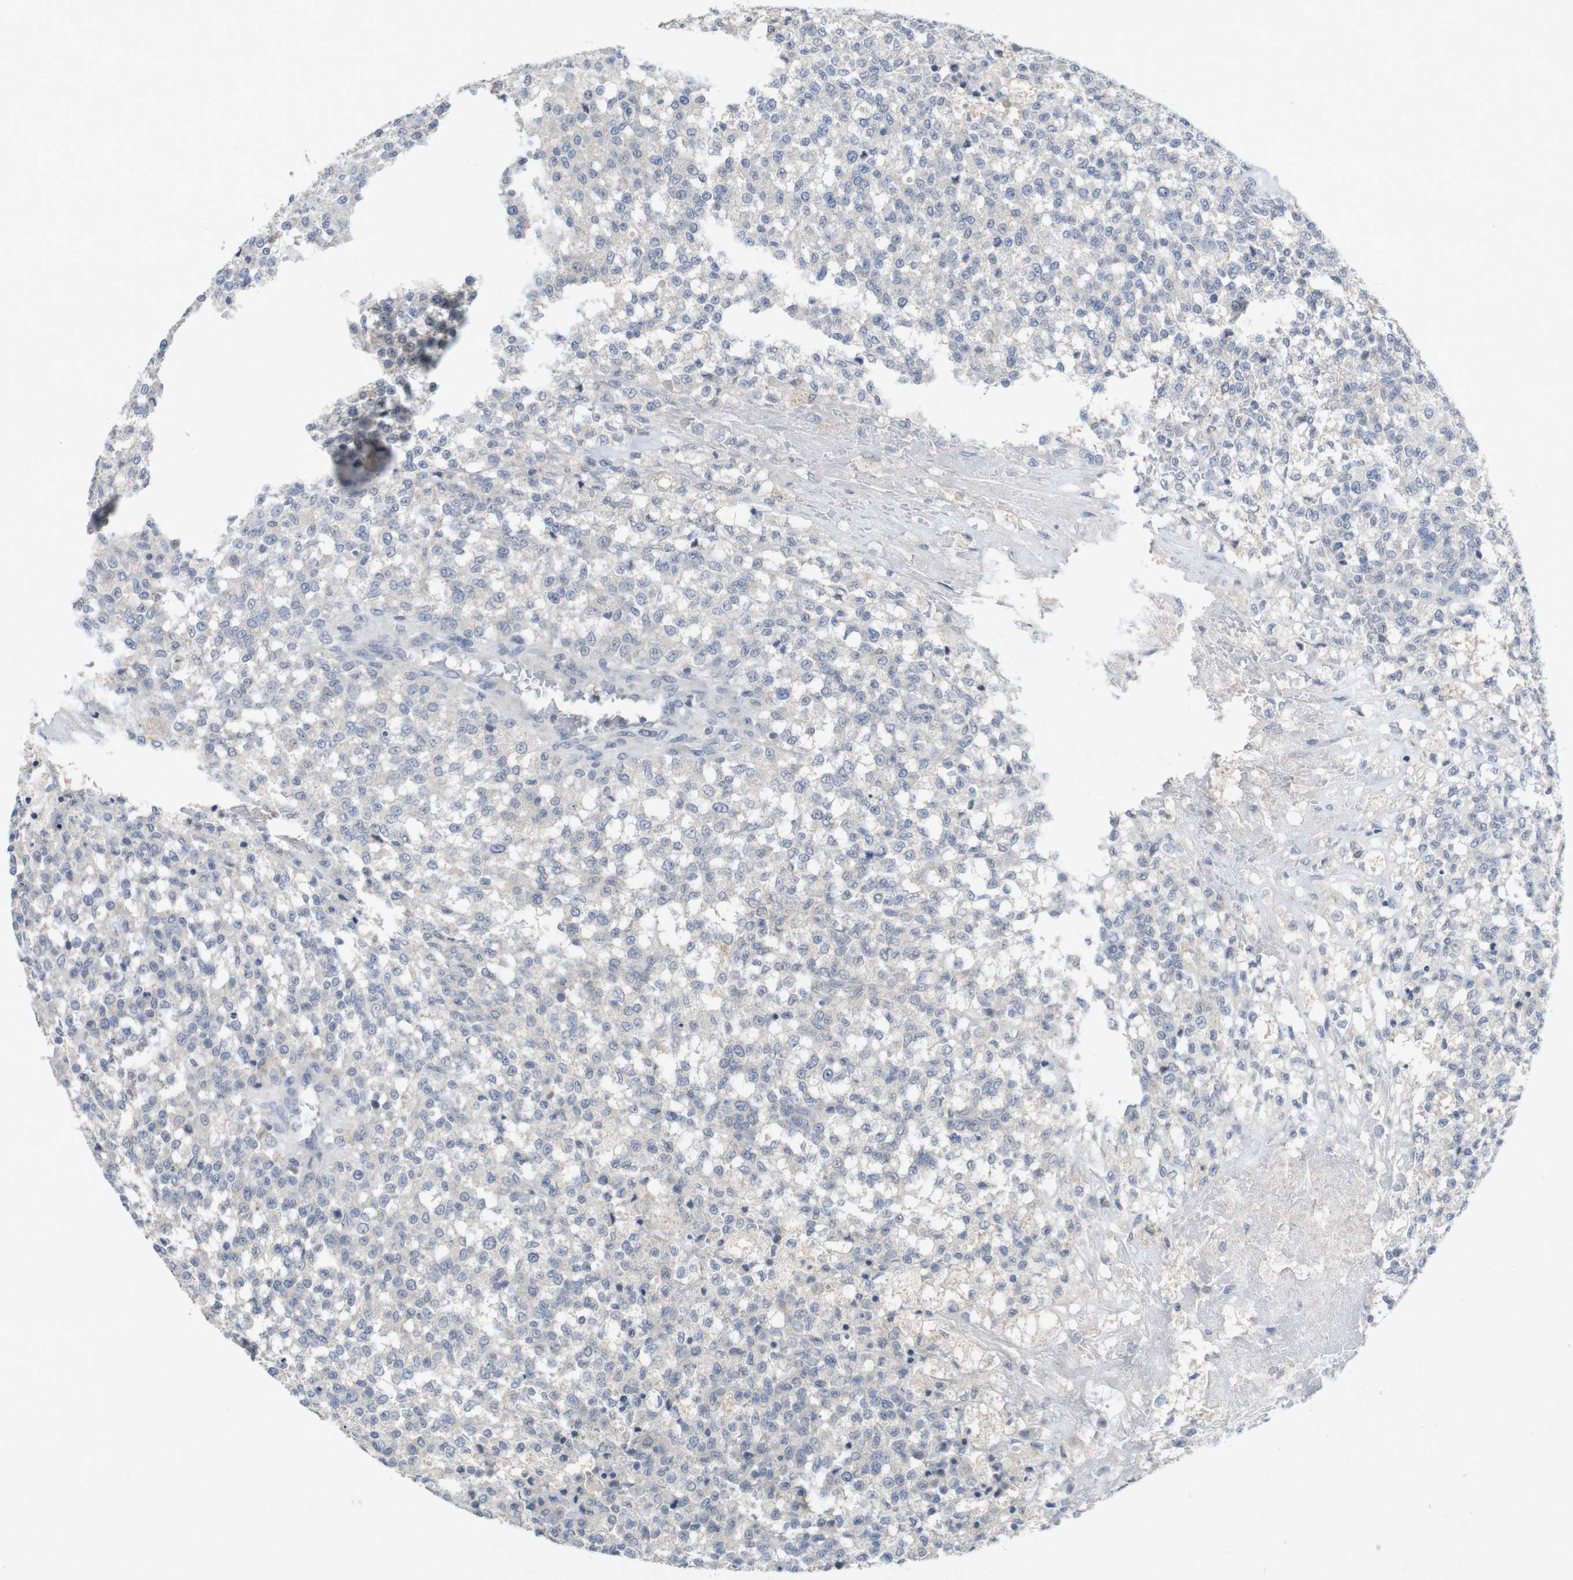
{"staining": {"intensity": "negative", "quantity": "none", "location": "none"}, "tissue": "testis cancer", "cell_type": "Tumor cells", "image_type": "cancer", "snomed": [{"axis": "morphology", "description": "Seminoma, NOS"}, {"axis": "topography", "description": "Testis"}], "caption": "The IHC histopathology image has no significant expression in tumor cells of testis seminoma tissue.", "gene": "SLAMF7", "patient": {"sex": "male", "age": 59}}